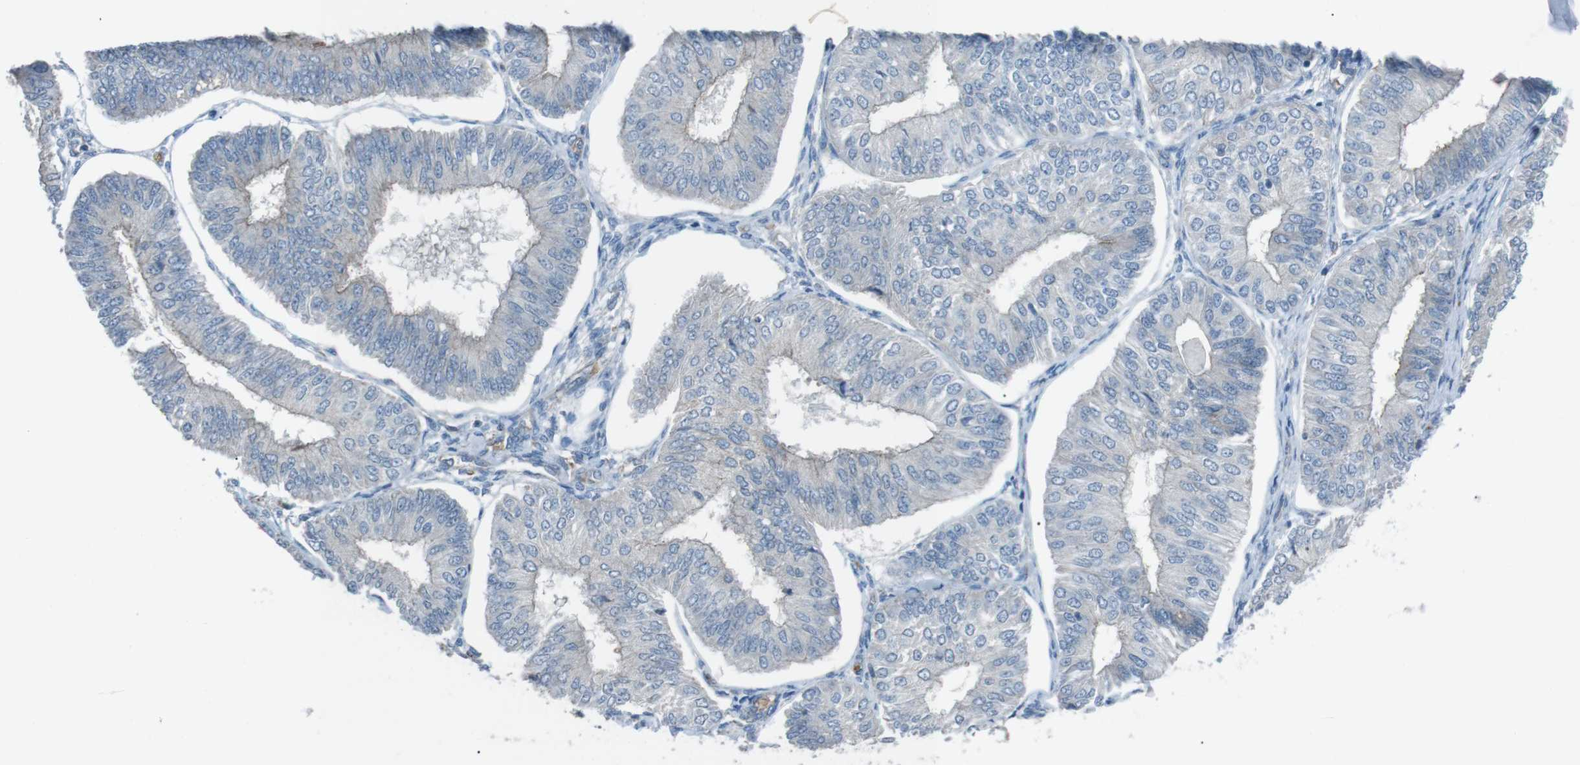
{"staining": {"intensity": "negative", "quantity": "none", "location": "none"}, "tissue": "endometrial cancer", "cell_type": "Tumor cells", "image_type": "cancer", "snomed": [{"axis": "morphology", "description": "Adenocarcinoma, NOS"}, {"axis": "topography", "description": "Endometrium"}], "caption": "Adenocarcinoma (endometrial) stained for a protein using immunohistochemistry (IHC) displays no positivity tumor cells.", "gene": "SPTA1", "patient": {"sex": "female", "age": 58}}